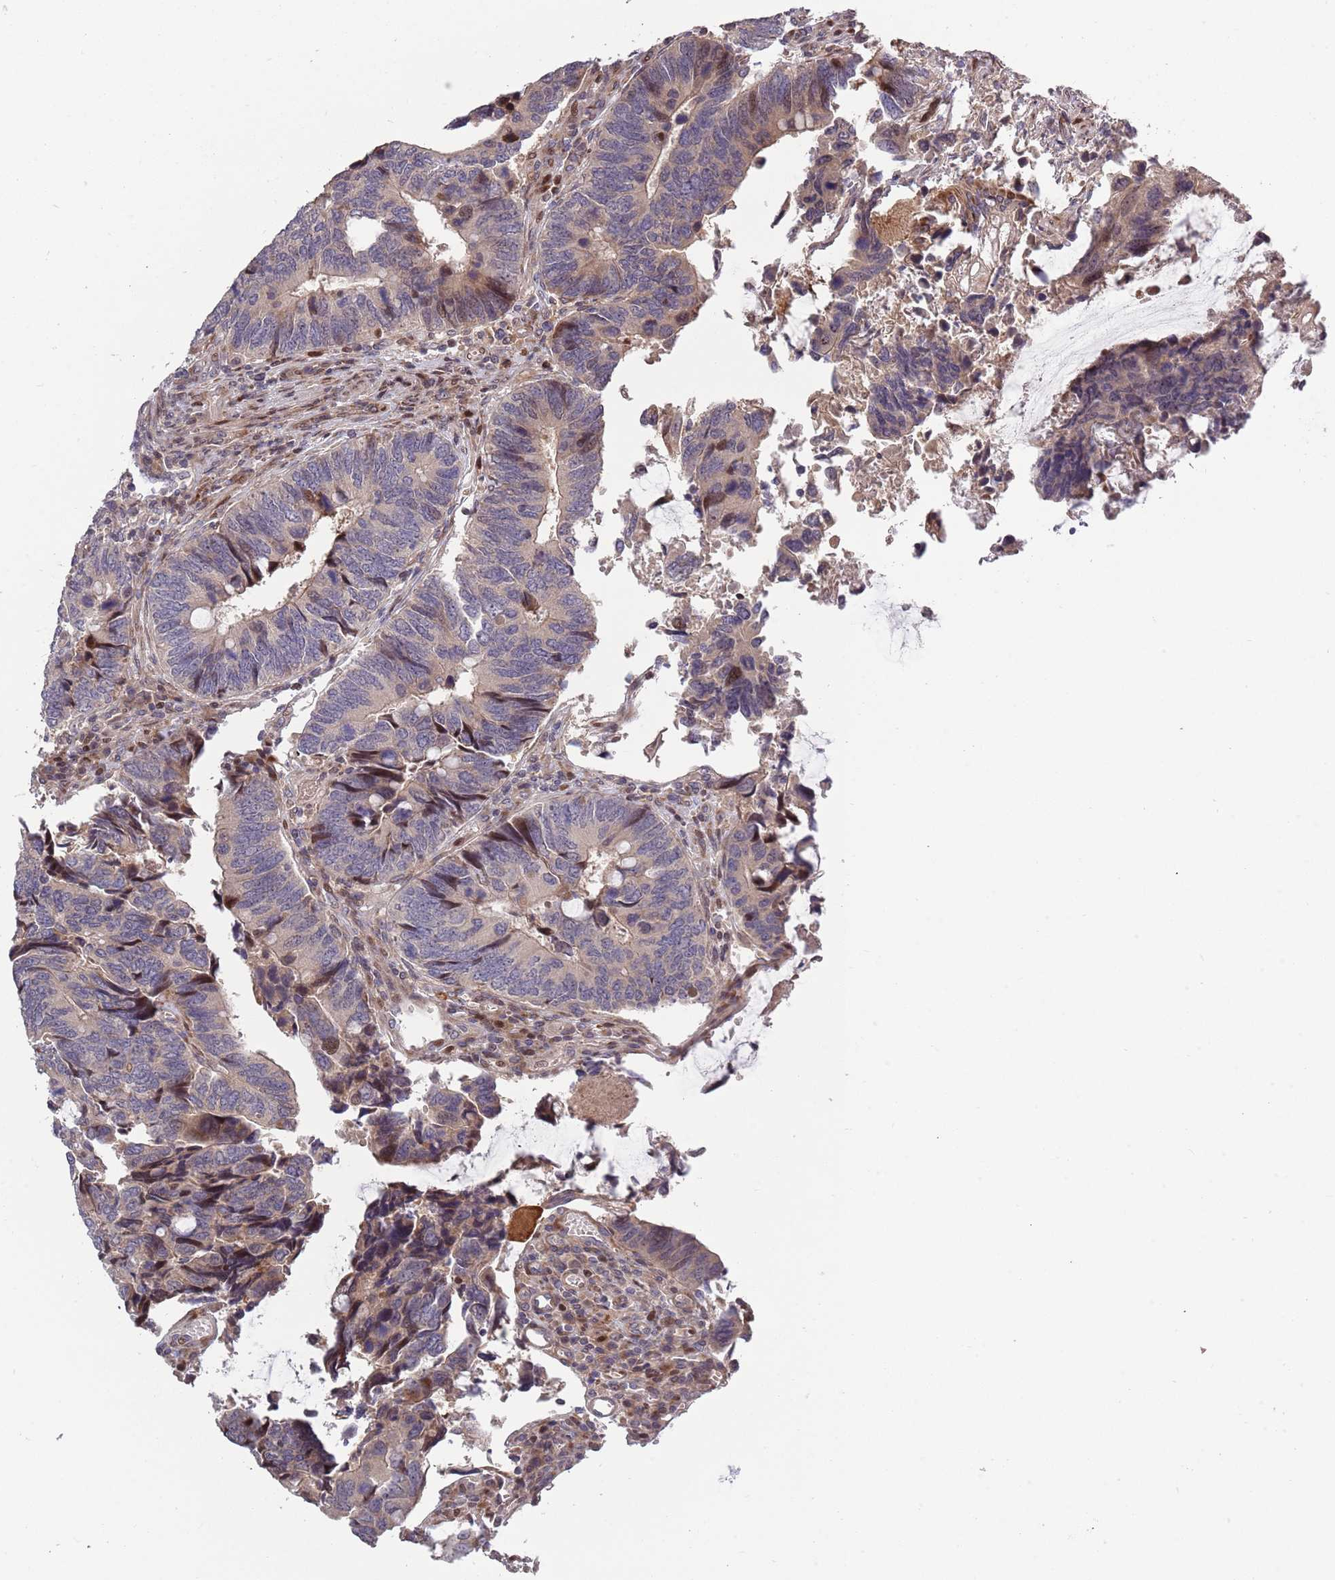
{"staining": {"intensity": "moderate", "quantity": "<25%", "location": "nuclear"}, "tissue": "colorectal cancer", "cell_type": "Tumor cells", "image_type": "cancer", "snomed": [{"axis": "morphology", "description": "Adenocarcinoma, NOS"}, {"axis": "topography", "description": "Colon"}], "caption": "The photomicrograph exhibits immunohistochemical staining of adenocarcinoma (colorectal). There is moderate nuclear staining is appreciated in approximately <25% of tumor cells.", "gene": "SYNDIG1L", "patient": {"sex": "male", "age": 87}}